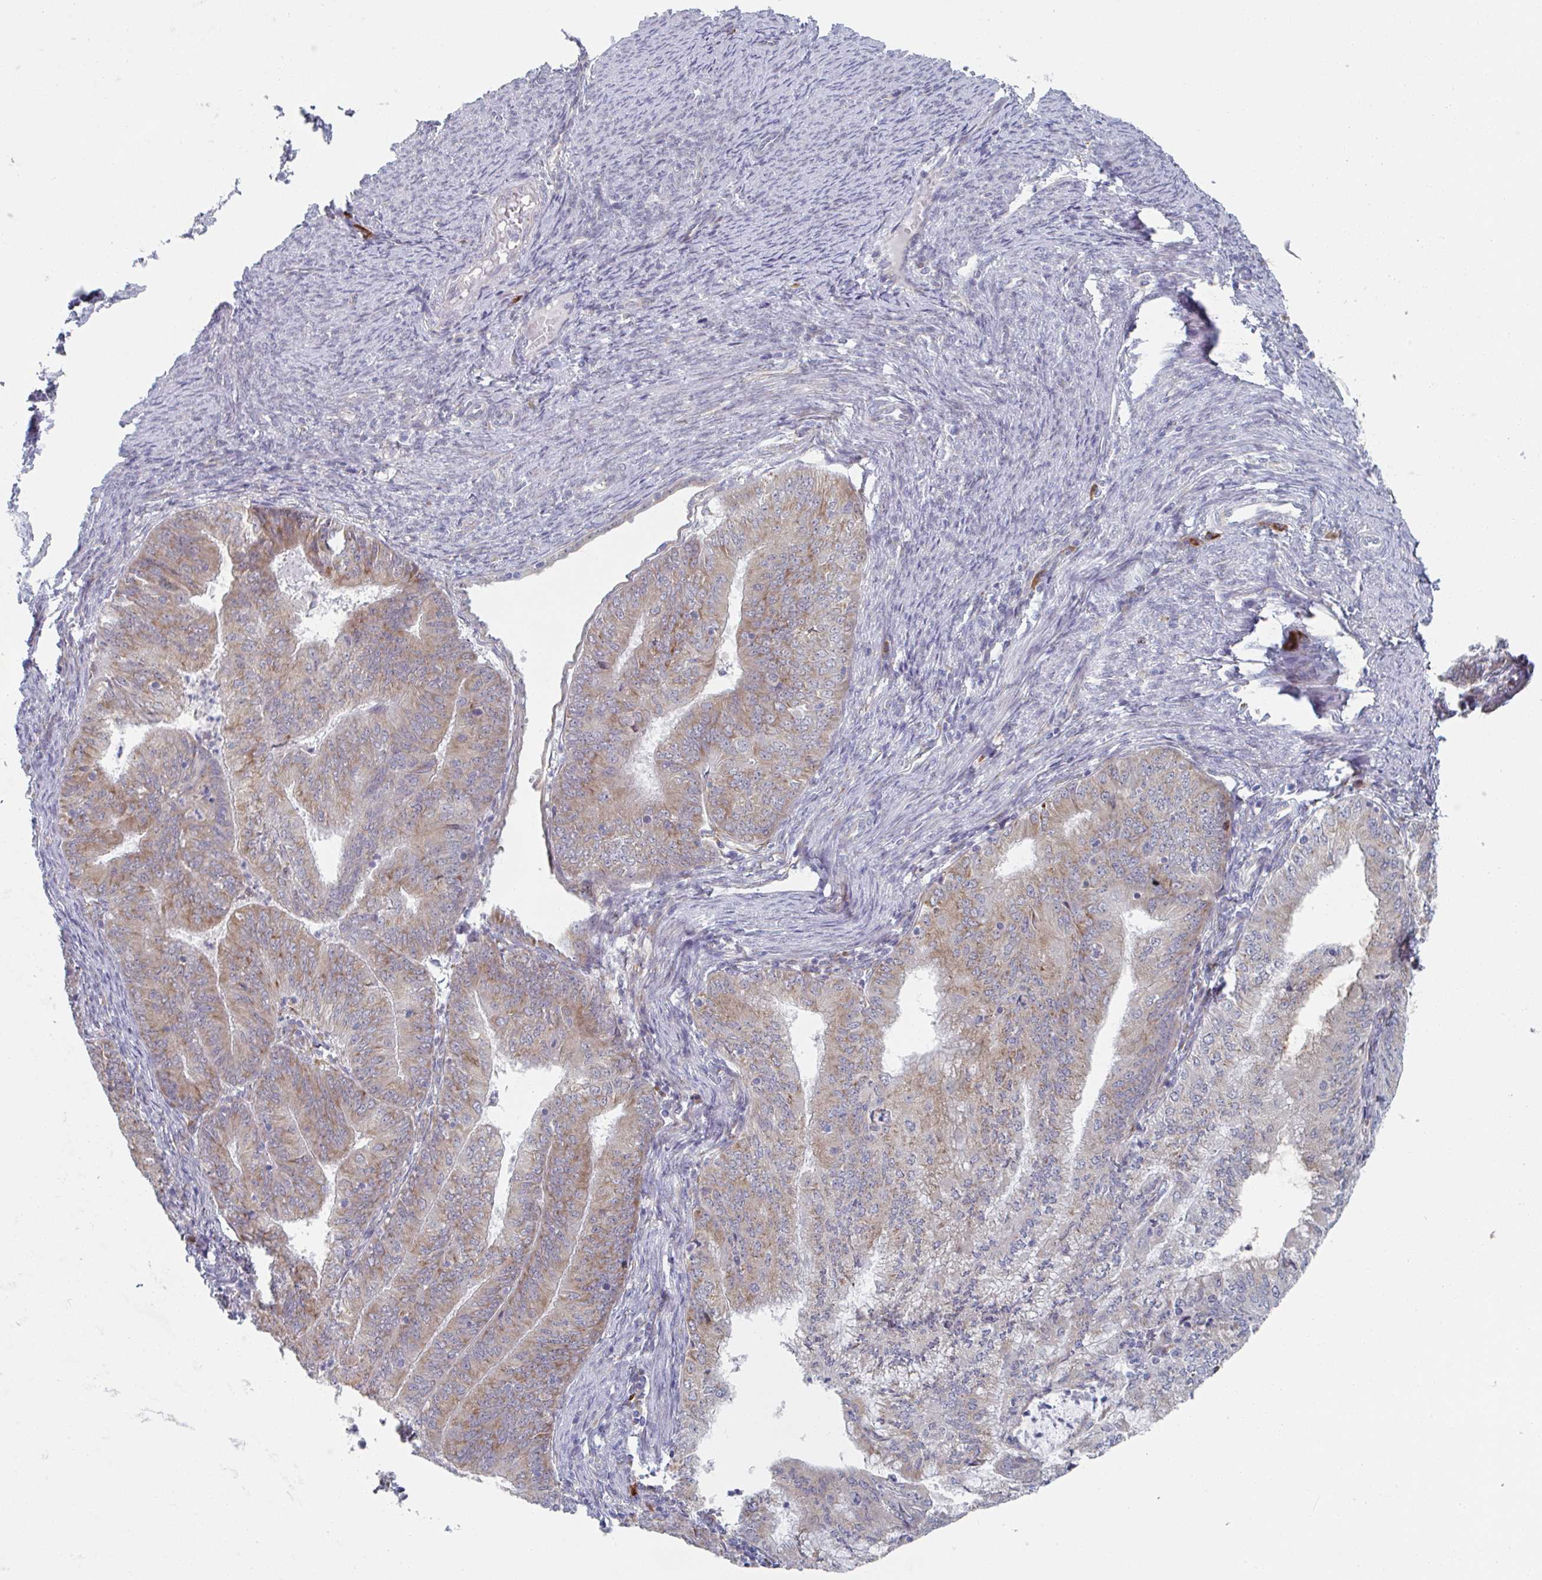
{"staining": {"intensity": "weak", "quantity": ">75%", "location": "cytoplasmic/membranous"}, "tissue": "endometrial cancer", "cell_type": "Tumor cells", "image_type": "cancer", "snomed": [{"axis": "morphology", "description": "Adenocarcinoma, NOS"}, {"axis": "topography", "description": "Endometrium"}], "caption": "Endometrial cancer stained for a protein (brown) demonstrates weak cytoplasmic/membranous positive staining in about >75% of tumor cells.", "gene": "TRAPPC10", "patient": {"sex": "female", "age": 57}}